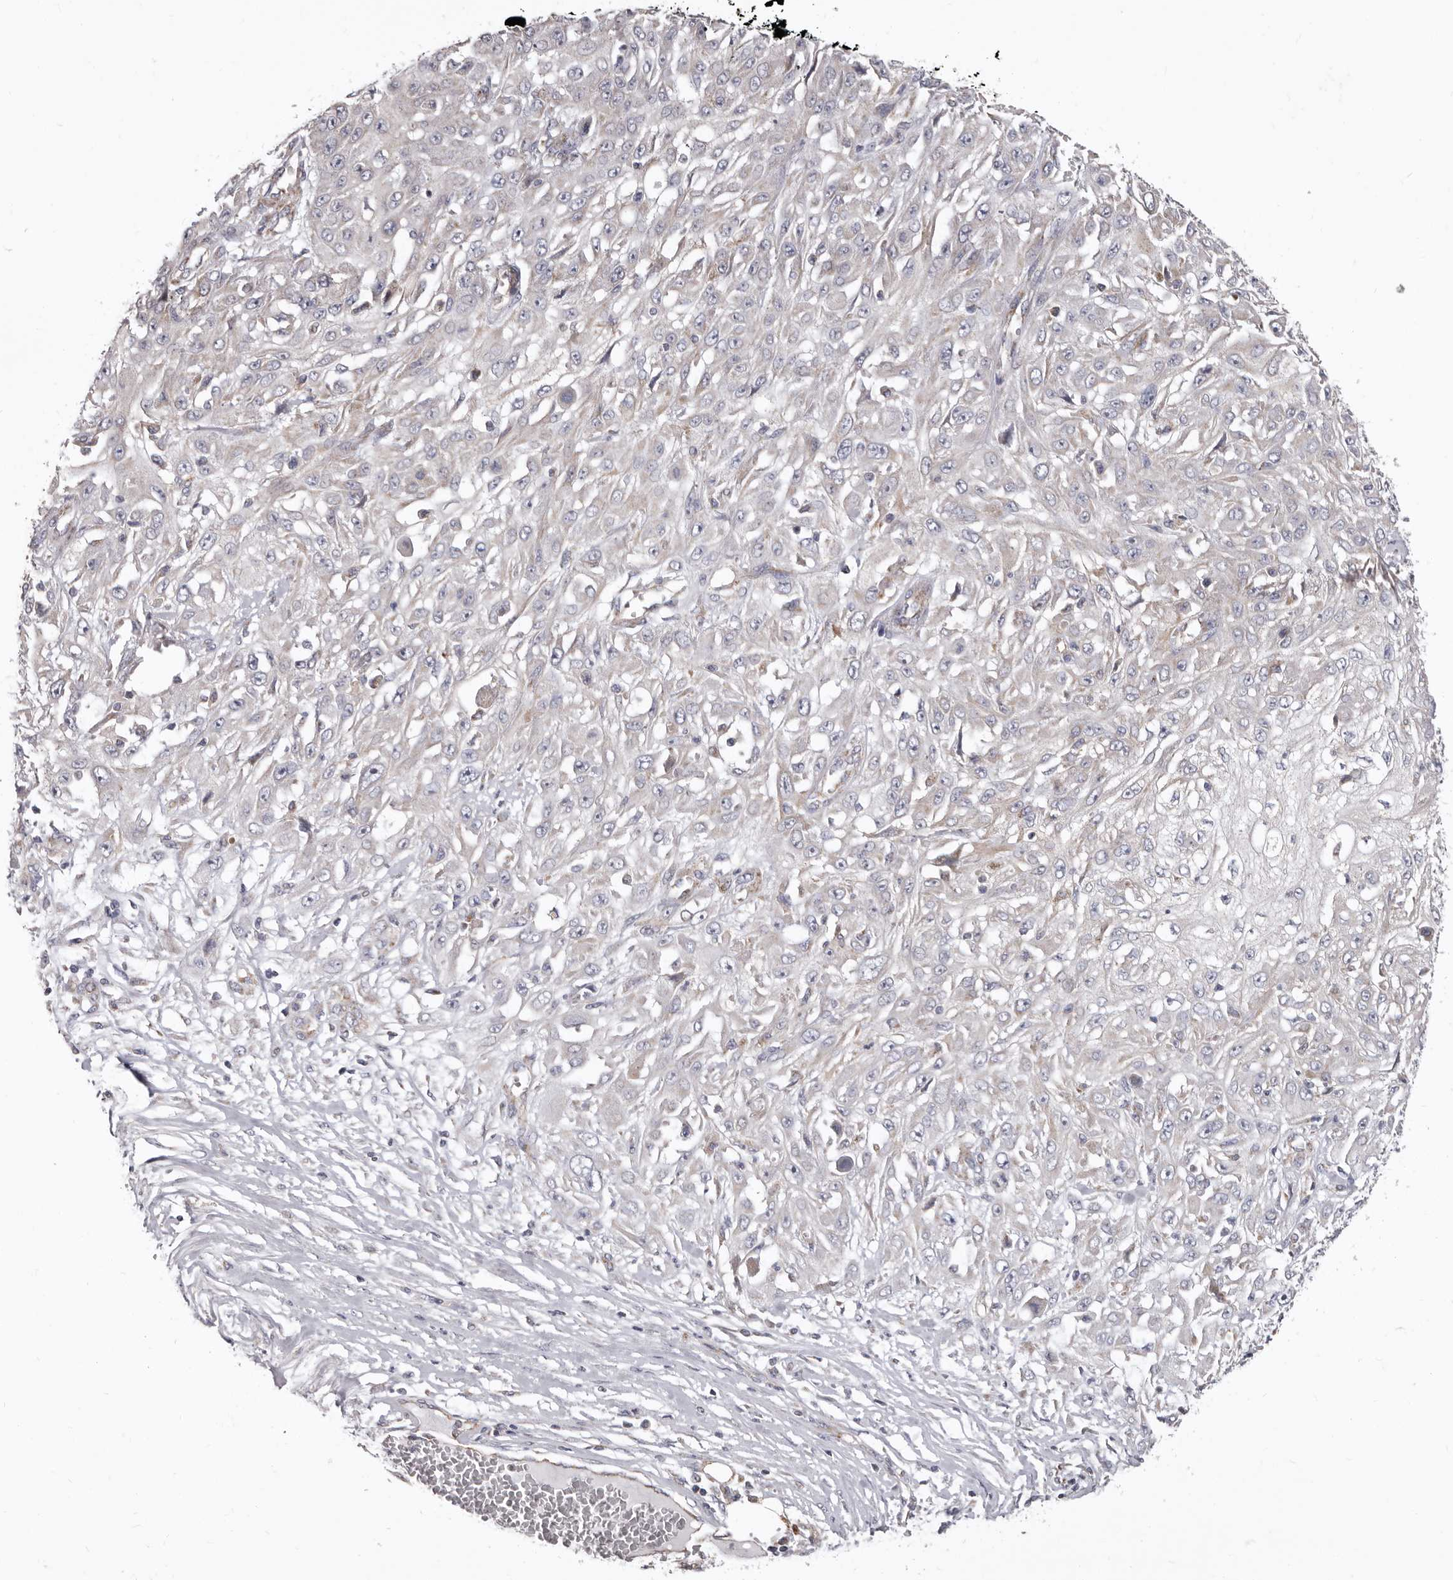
{"staining": {"intensity": "weak", "quantity": "<25%", "location": "cytoplasmic/membranous"}, "tissue": "skin cancer", "cell_type": "Tumor cells", "image_type": "cancer", "snomed": [{"axis": "morphology", "description": "Squamous cell carcinoma, NOS"}, {"axis": "morphology", "description": "Squamous cell carcinoma, metastatic, NOS"}, {"axis": "topography", "description": "Skin"}, {"axis": "topography", "description": "Lymph node"}], "caption": "Immunohistochemistry image of neoplastic tissue: skin cancer stained with DAB displays no significant protein staining in tumor cells.", "gene": "FMO2", "patient": {"sex": "male", "age": 75}}